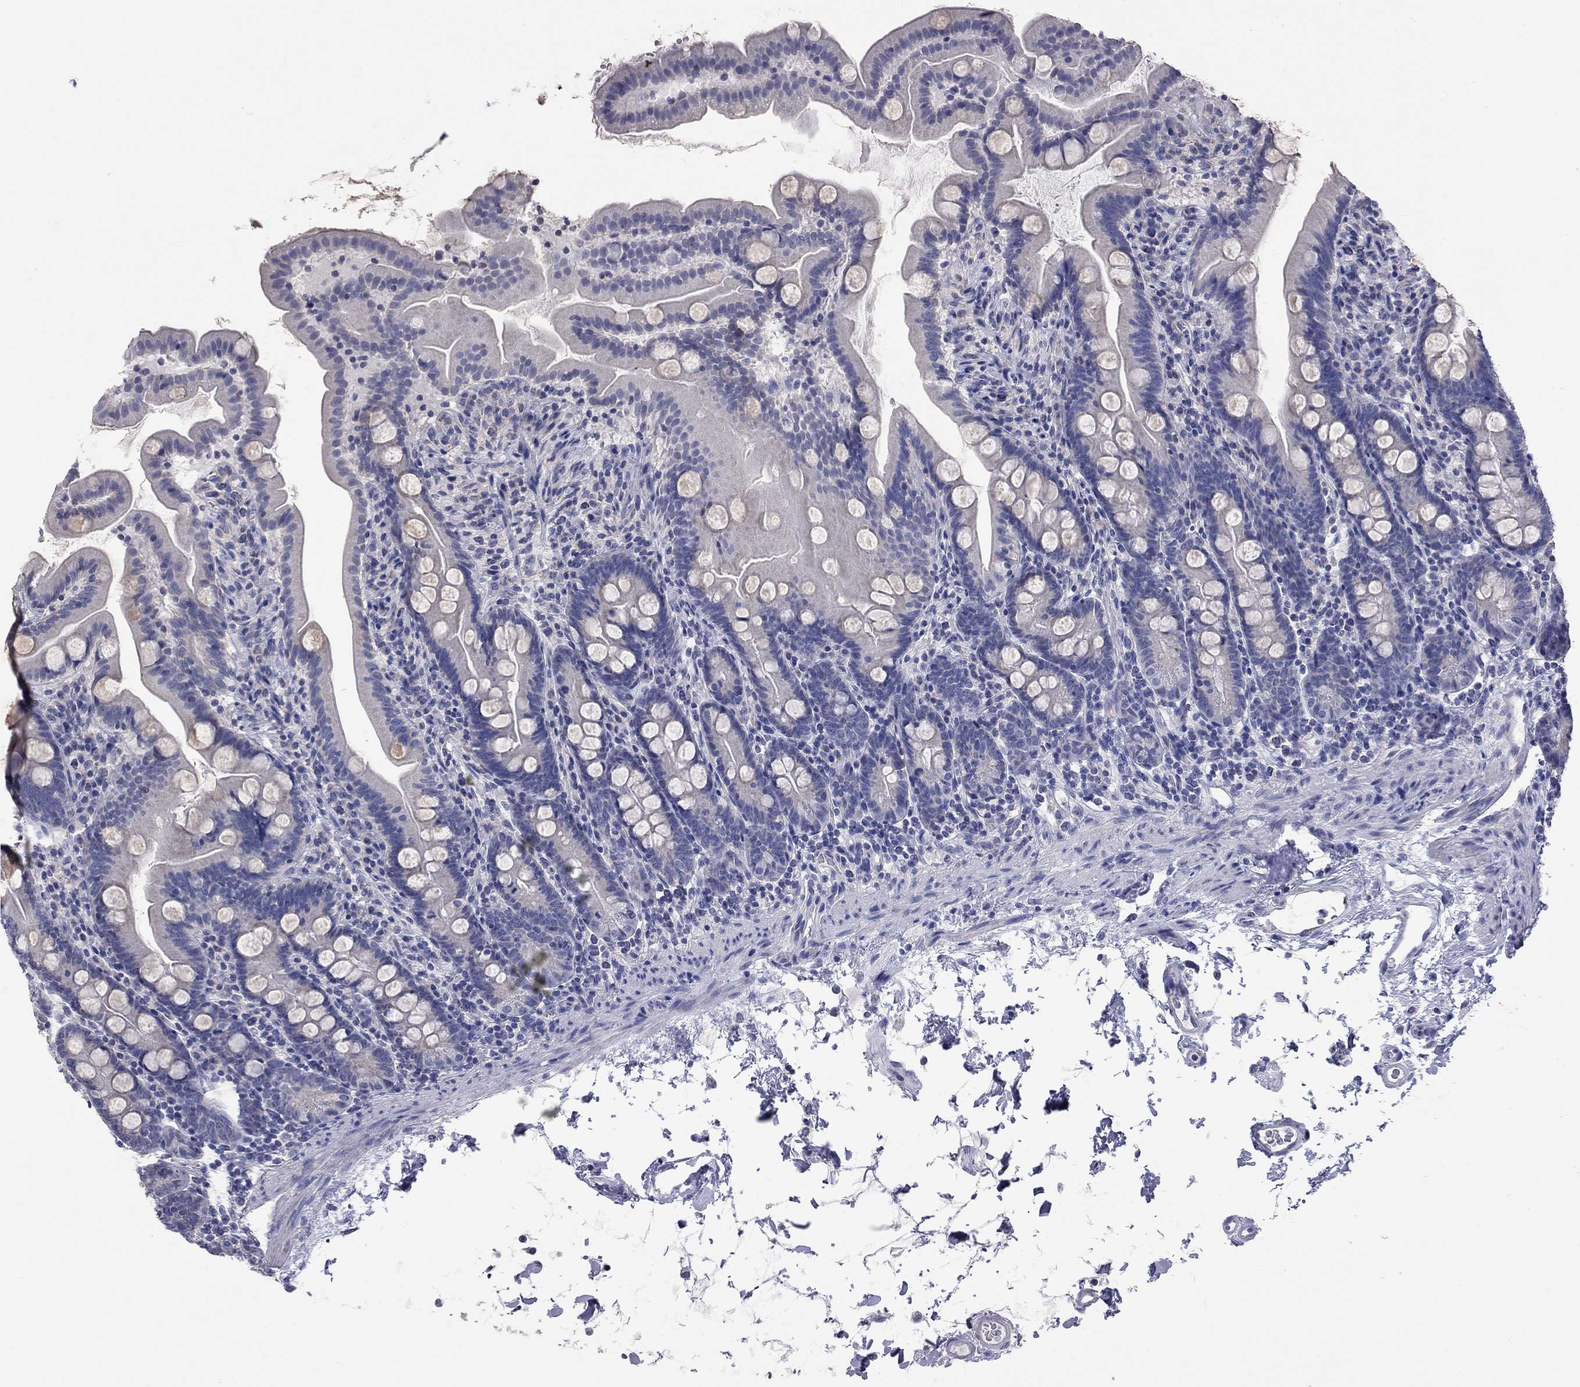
{"staining": {"intensity": "negative", "quantity": "none", "location": "none"}, "tissue": "small intestine", "cell_type": "Glandular cells", "image_type": "normal", "snomed": [{"axis": "morphology", "description": "Normal tissue, NOS"}, {"axis": "topography", "description": "Small intestine"}], "caption": "Glandular cells show no significant positivity in benign small intestine.", "gene": "OPRK1", "patient": {"sex": "female", "age": 44}}